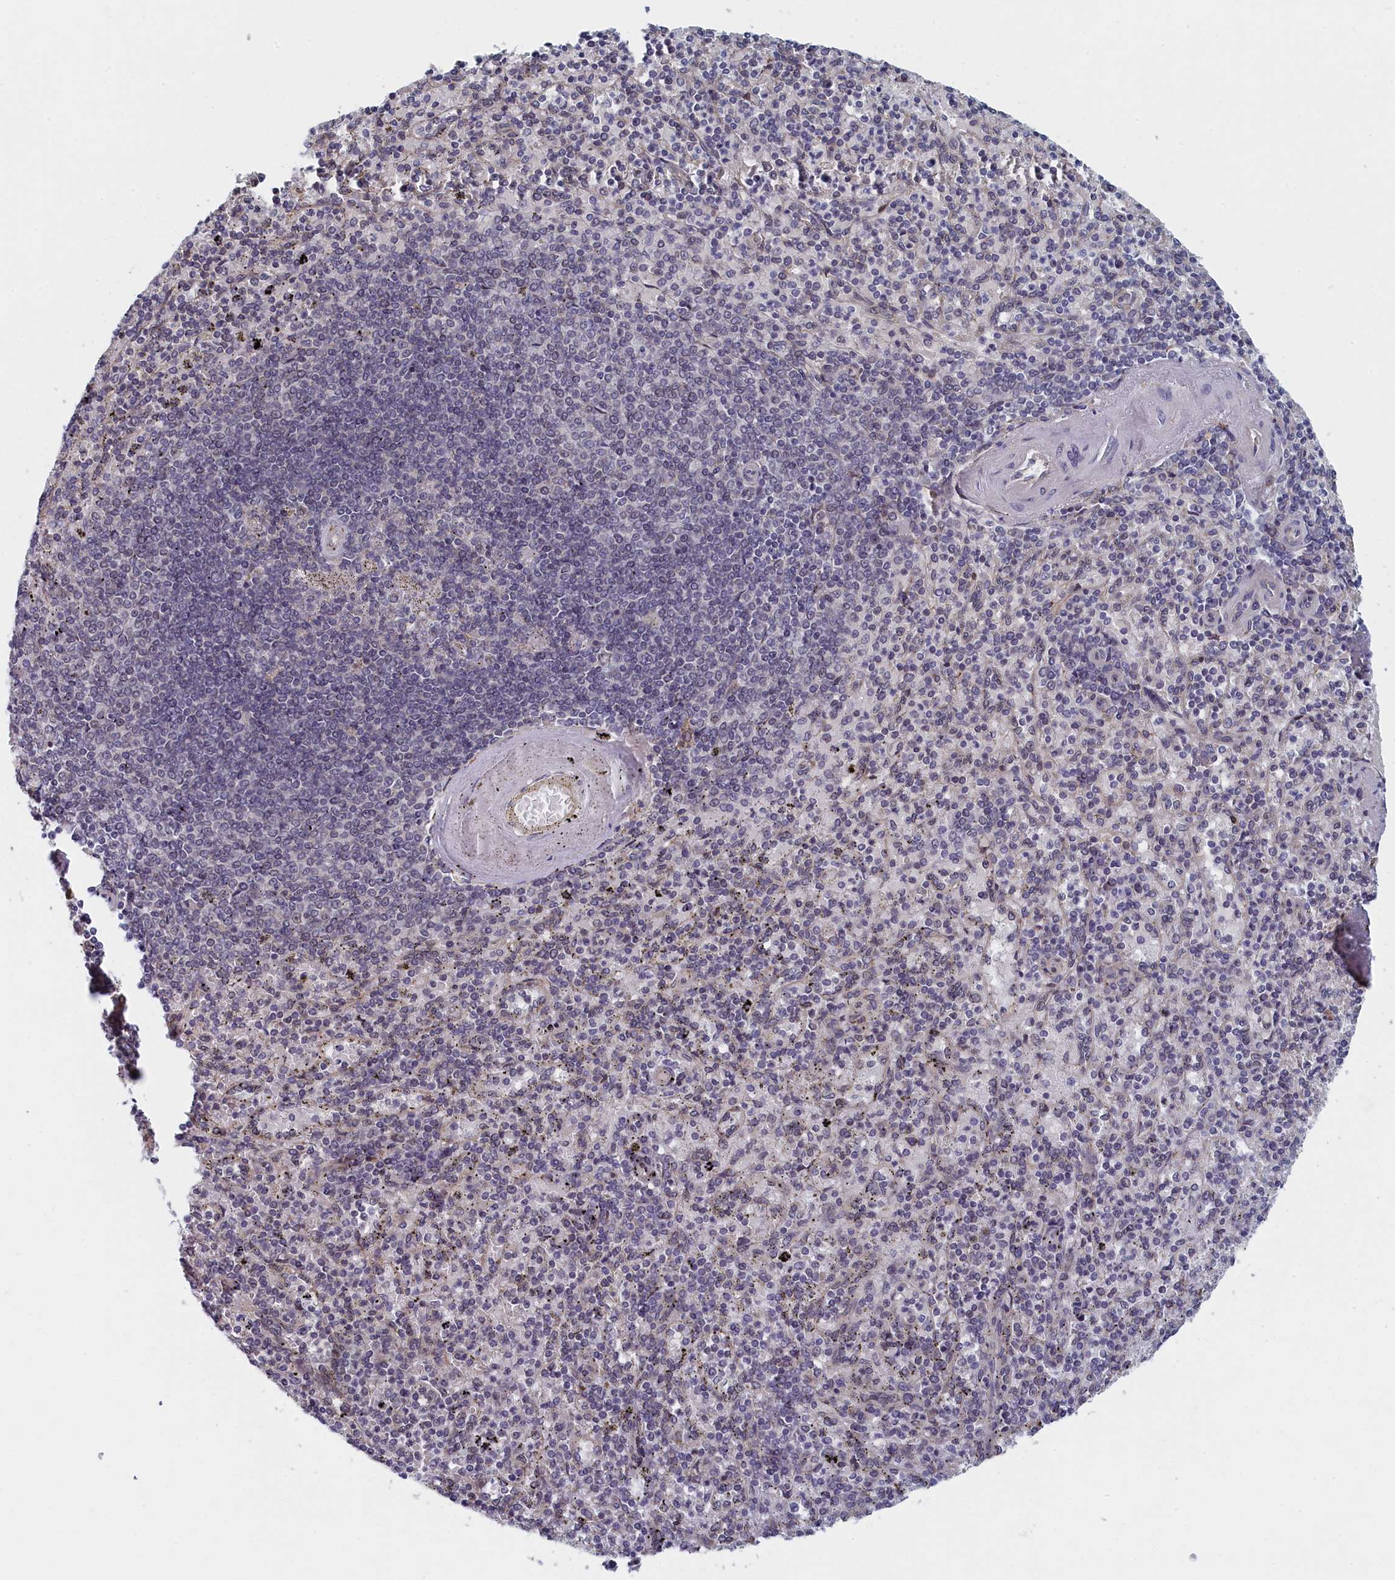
{"staining": {"intensity": "moderate", "quantity": "<25%", "location": "cytoplasmic/membranous,nuclear"}, "tissue": "spleen", "cell_type": "Cells in red pulp", "image_type": "normal", "snomed": [{"axis": "morphology", "description": "Normal tissue, NOS"}, {"axis": "topography", "description": "Spleen"}], "caption": "Immunohistochemical staining of benign spleen exhibits moderate cytoplasmic/membranous,nuclear protein expression in approximately <25% of cells in red pulp. (brown staining indicates protein expression, while blue staining denotes nuclei).", "gene": "DNAJC17", "patient": {"sex": "male", "age": 82}}